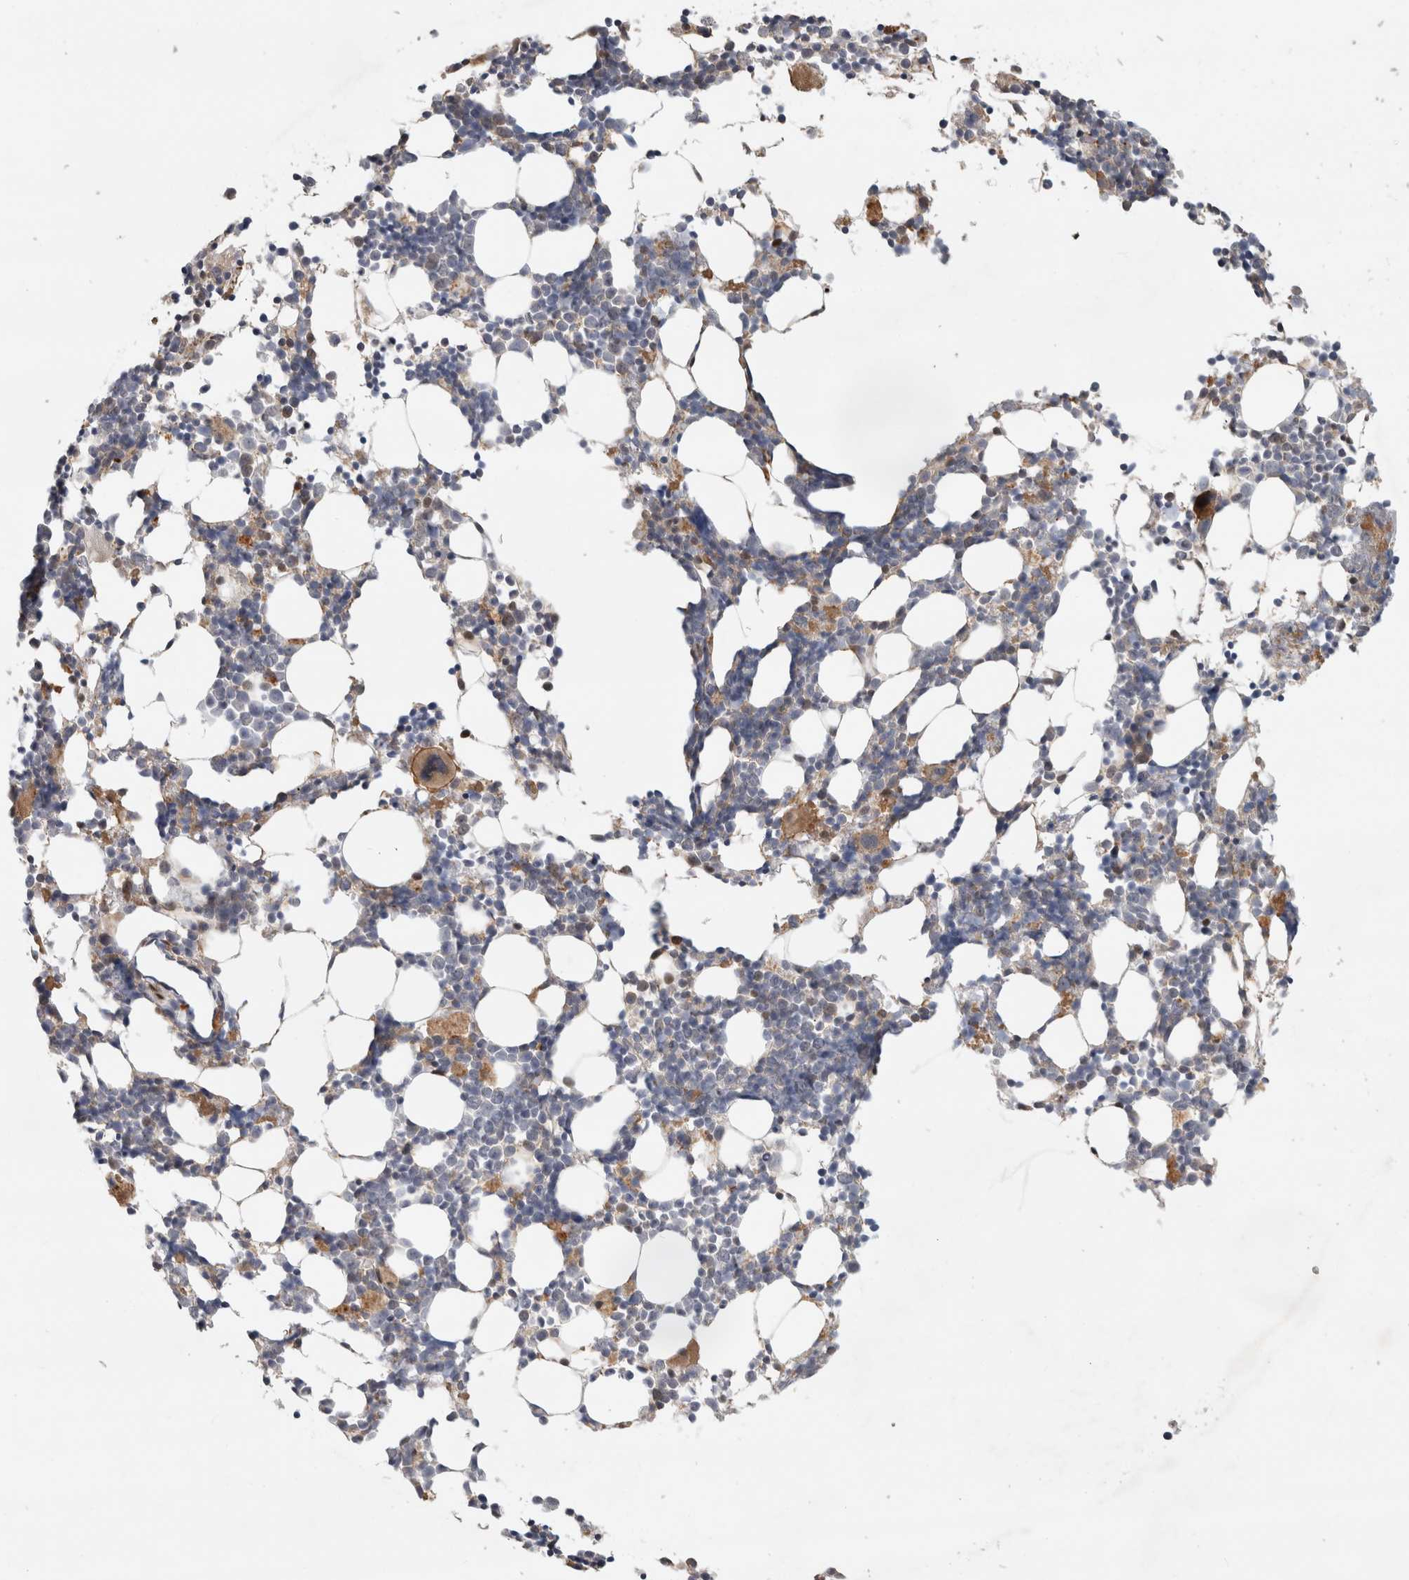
{"staining": {"intensity": "moderate", "quantity": "<25%", "location": "cytoplasmic/membranous"}, "tissue": "bone marrow", "cell_type": "Hematopoietic cells", "image_type": "normal", "snomed": [{"axis": "morphology", "description": "Normal tissue, NOS"}, {"axis": "morphology", "description": "Inflammation, NOS"}, {"axis": "topography", "description": "Bone marrow"}], "caption": "Protein expression analysis of unremarkable bone marrow exhibits moderate cytoplasmic/membranous expression in about <25% of hematopoietic cells. (DAB IHC with brightfield microscopy, high magnification).", "gene": "NAB2", "patient": {"sex": "male", "age": 21}}